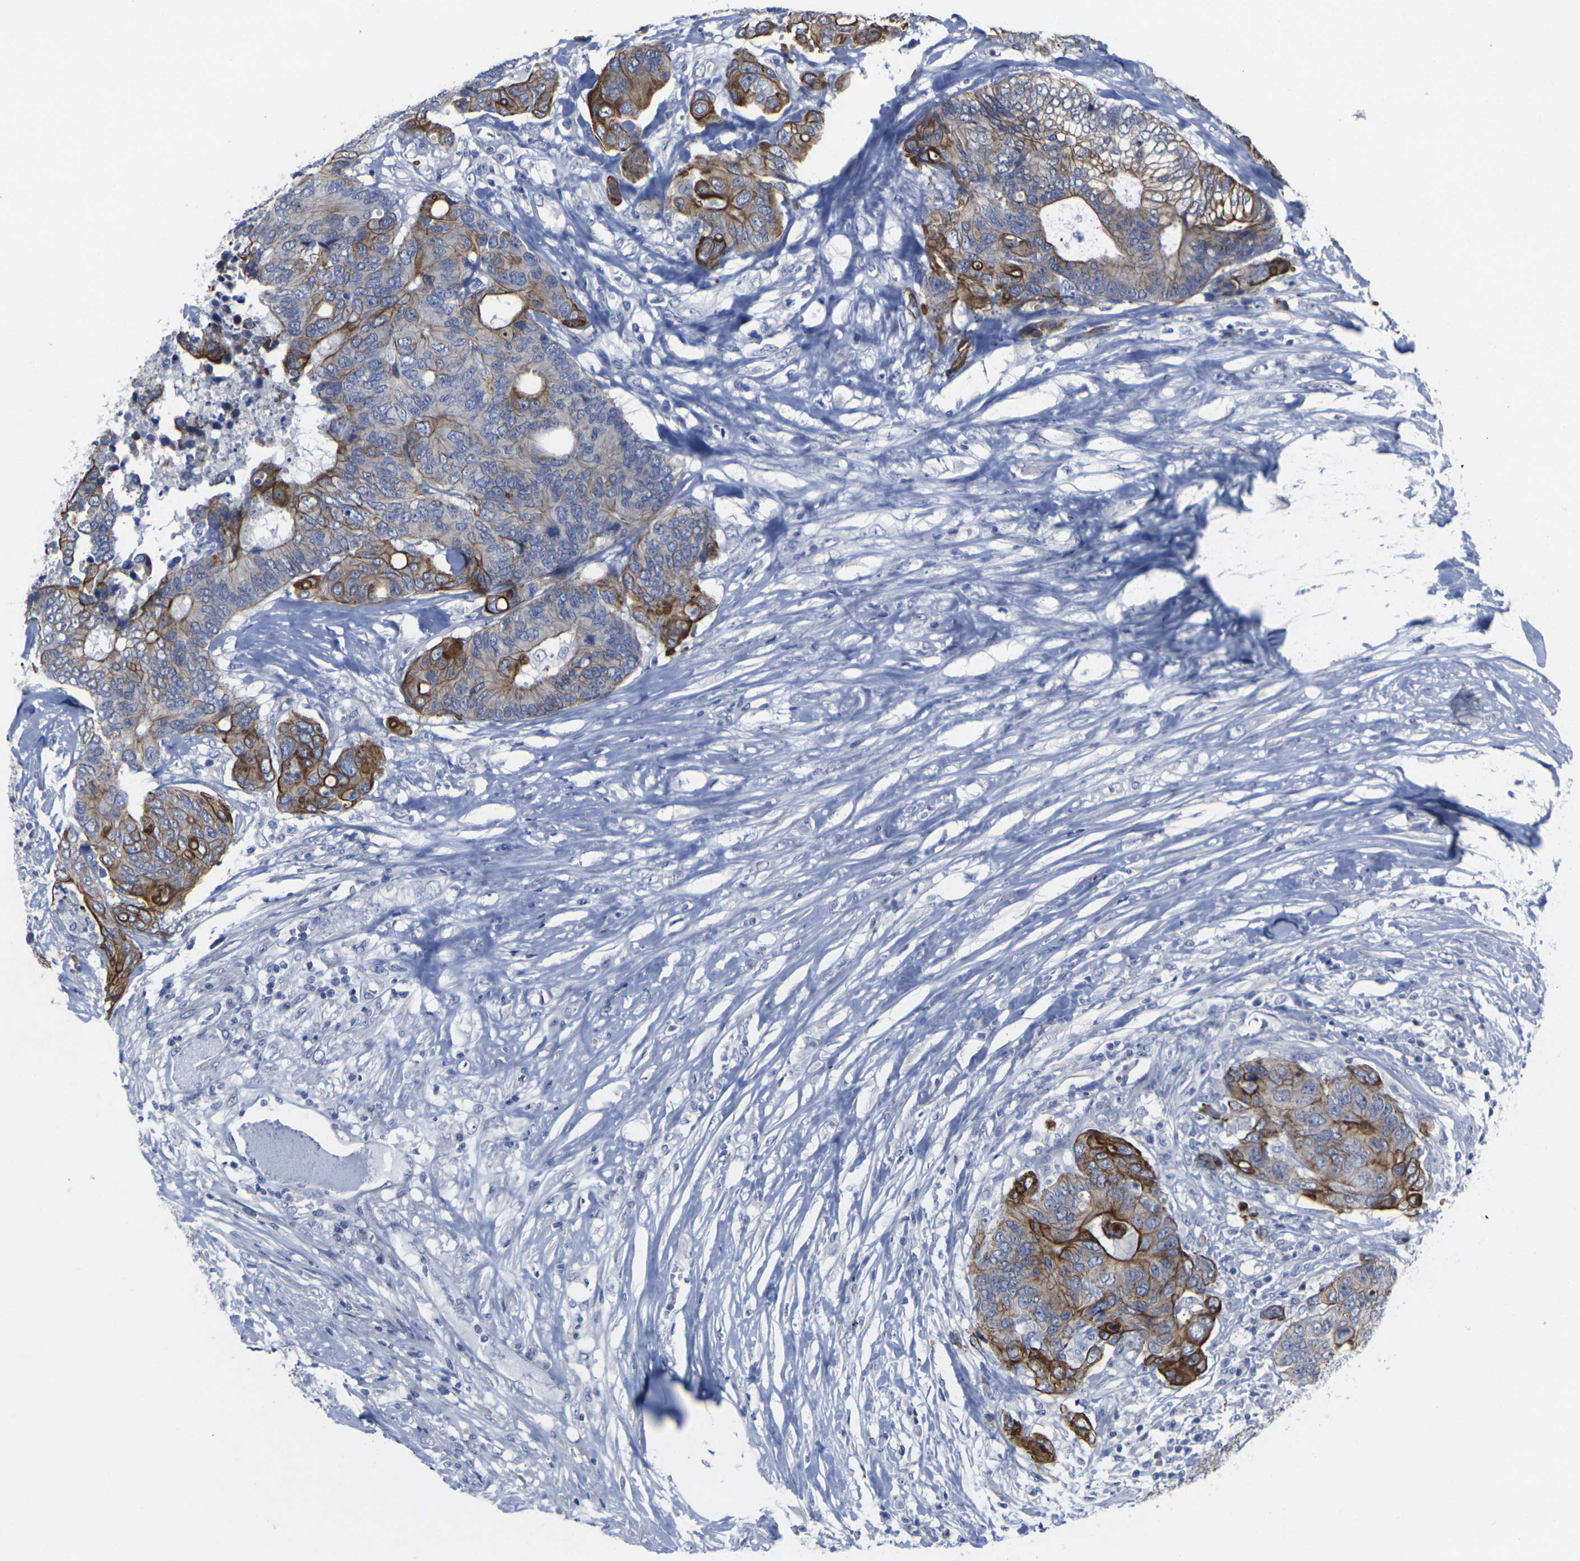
{"staining": {"intensity": "strong", "quantity": ">75%", "location": "cytoplasmic/membranous"}, "tissue": "colorectal cancer", "cell_type": "Tumor cells", "image_type": "cancer", "snomed": [{"axis": "morphology", "description": "Adenocarcinoma, NOS"}, {"axis": "topography", "description": "Rectum"}], "caption": "Strong cytoplasmic/membranous expression is present in approximately >75% of tumor cells in colorectal cancer (adenocarcinoma).", "gene": "ANKRD46", "patient": {"sex": "male", "age": 55}}